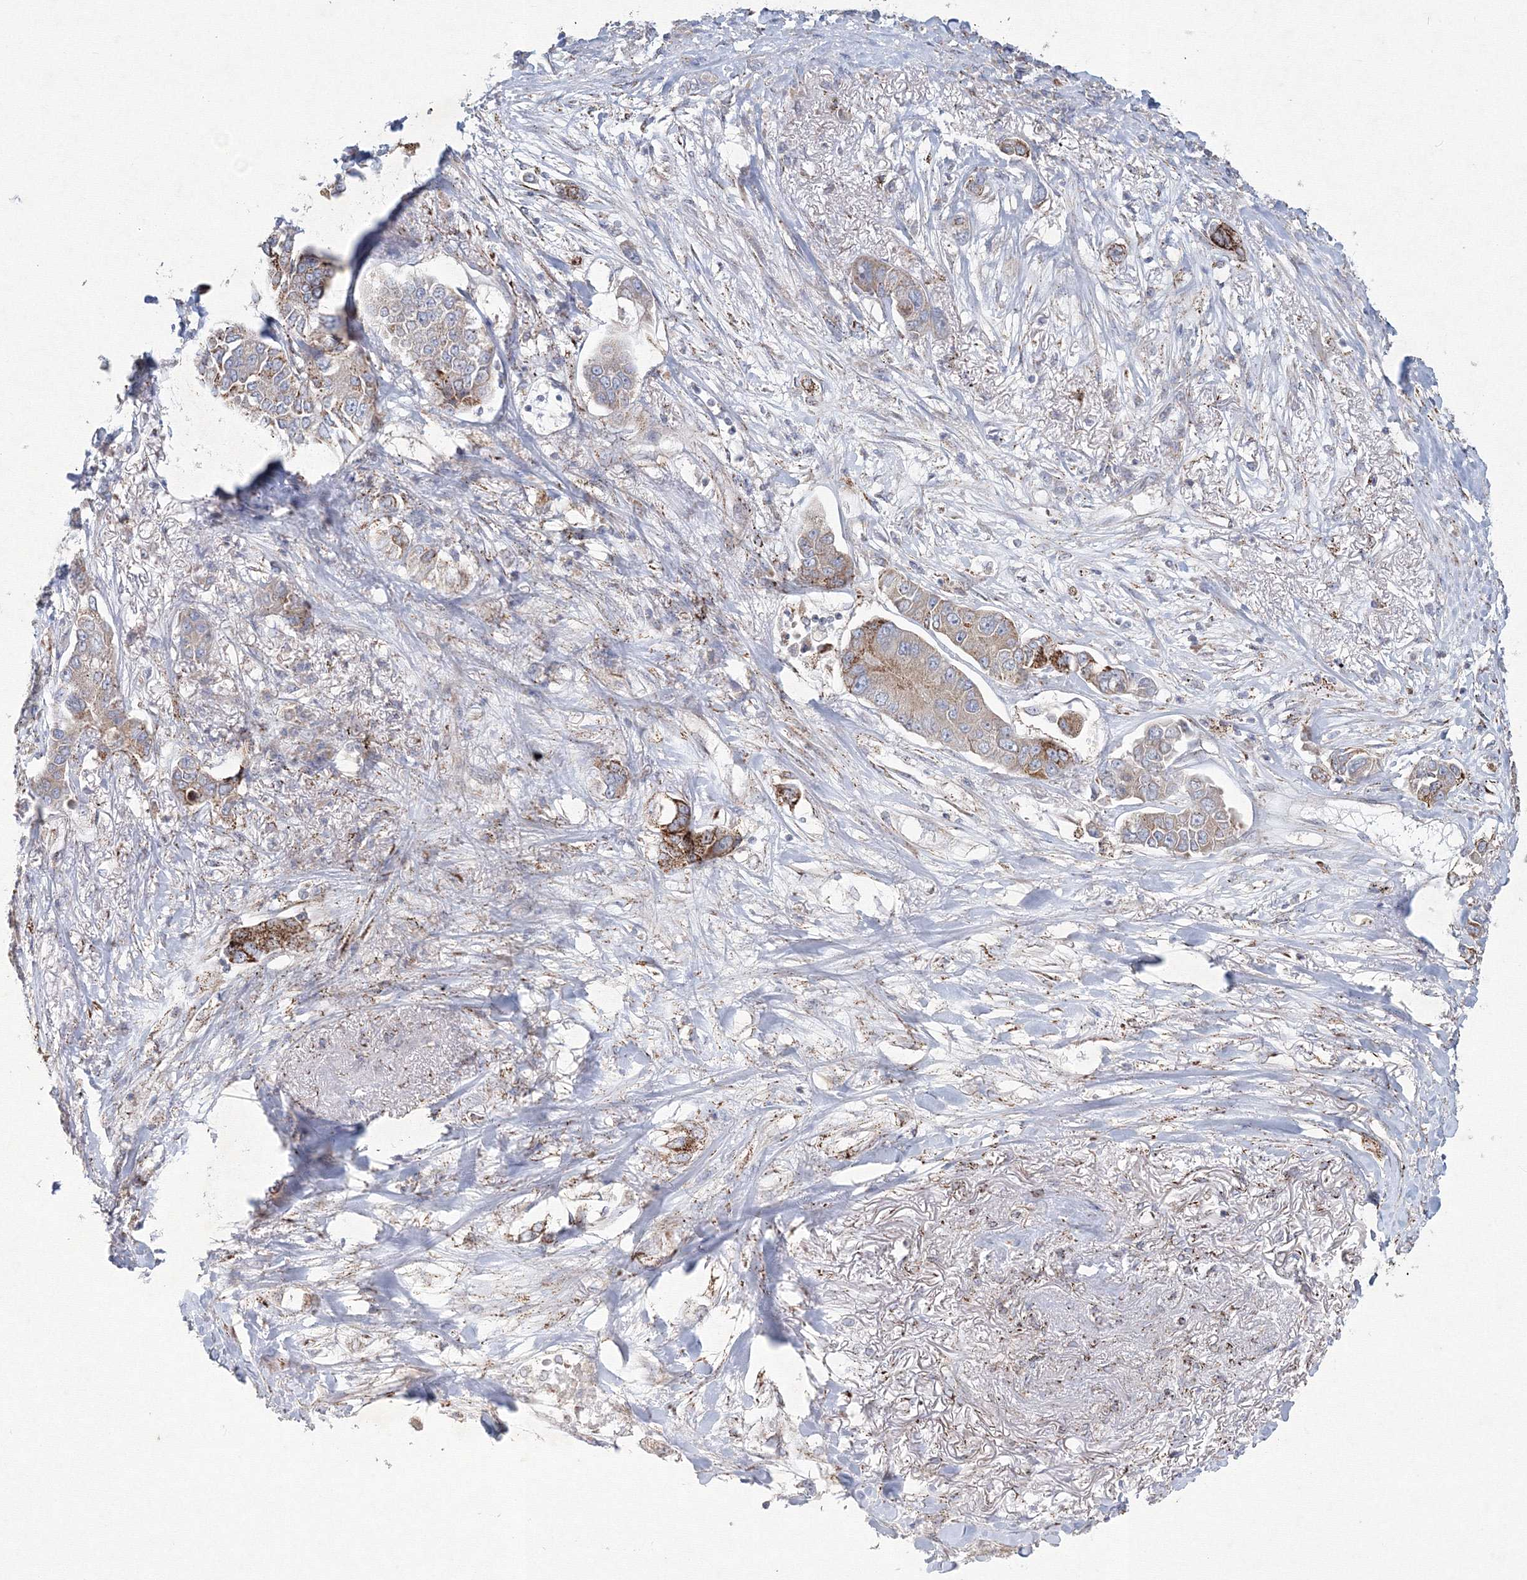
{"staining": {"intensity": "strong", "quantity": "<25%", "location": "cytoplasmic/membranous"}, "tissue": "lung cancer", "cell_type": "Tumor cells", "image_type": "cancer", "snomed": [{"axis": "morphology", "description": "Adenocarcinoma, NOS"}, {"axis": "topography", "description": "Lung"}], "caption": "Immunohistochemistry (IHC) (DAB) staining of lung cancer (adenocarcinoma) exhibits strong cytoplasmic/membranous protein expression in approximately <25% of tumor cells. (DAB IHC, brown staining for protein, blue staining for nuclei).", "gene": "WDR49", "patient": {"sex": "male", "age": 49}}